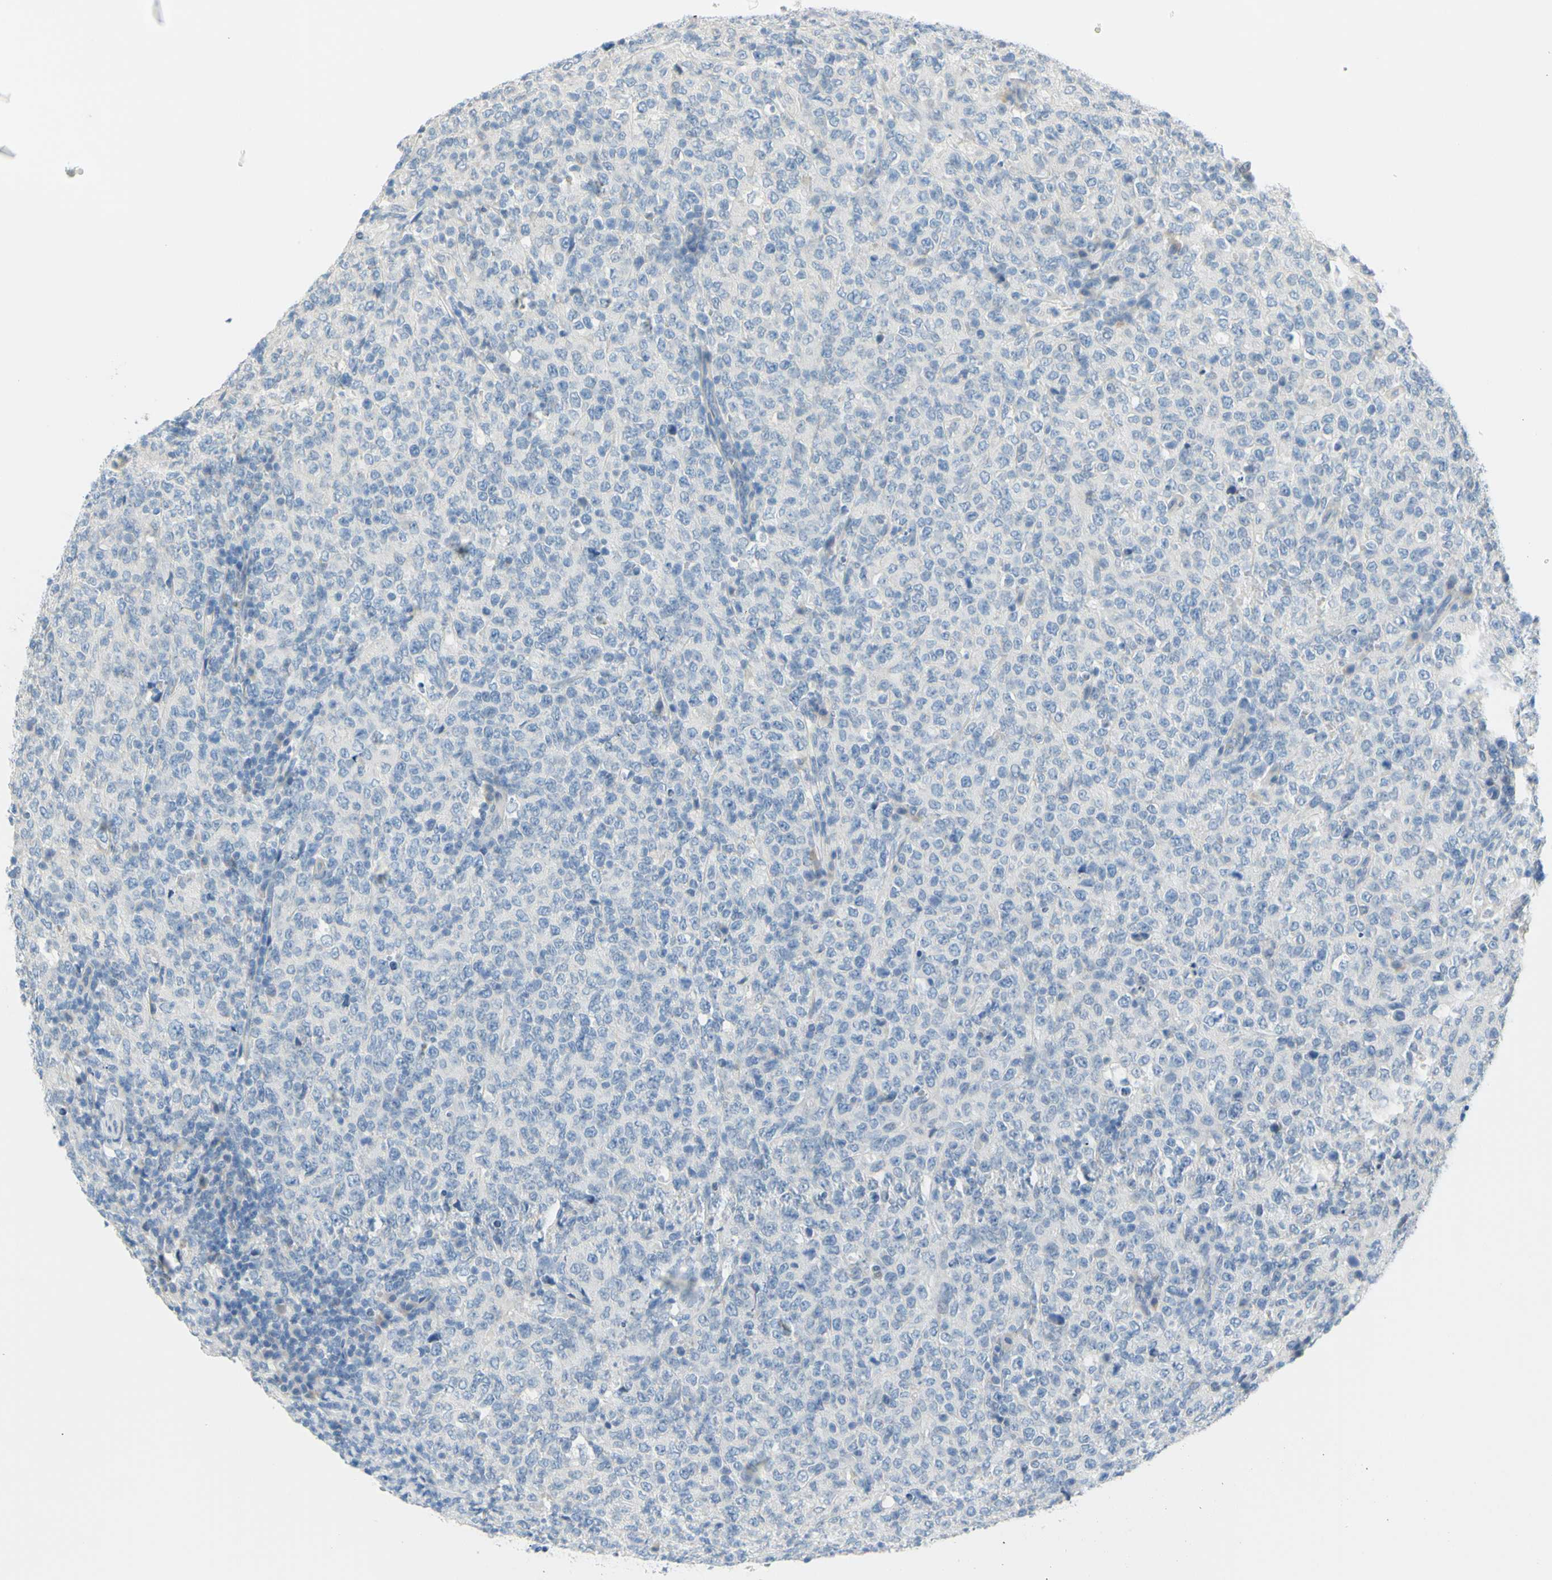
{"staining": {"intensity": "negative", "quantity": "none", "location": "none"}, "tissue": "lymphoma", "cell_type": "Tumor cells", "image_type": "cancer", "snomed": [{"axis": "morphology", "description": "Malignant lymphoma, non-Hodgkin's type, High grade"}, {"axis": "topography", "description": "Tonsil"}], "caption": "DAB immunohistochemical staining of human lymphoma demonstrates no significant positivity in tumor cells.", "gene": "DCT", "patient": {"sex": "female", "age": 36}}